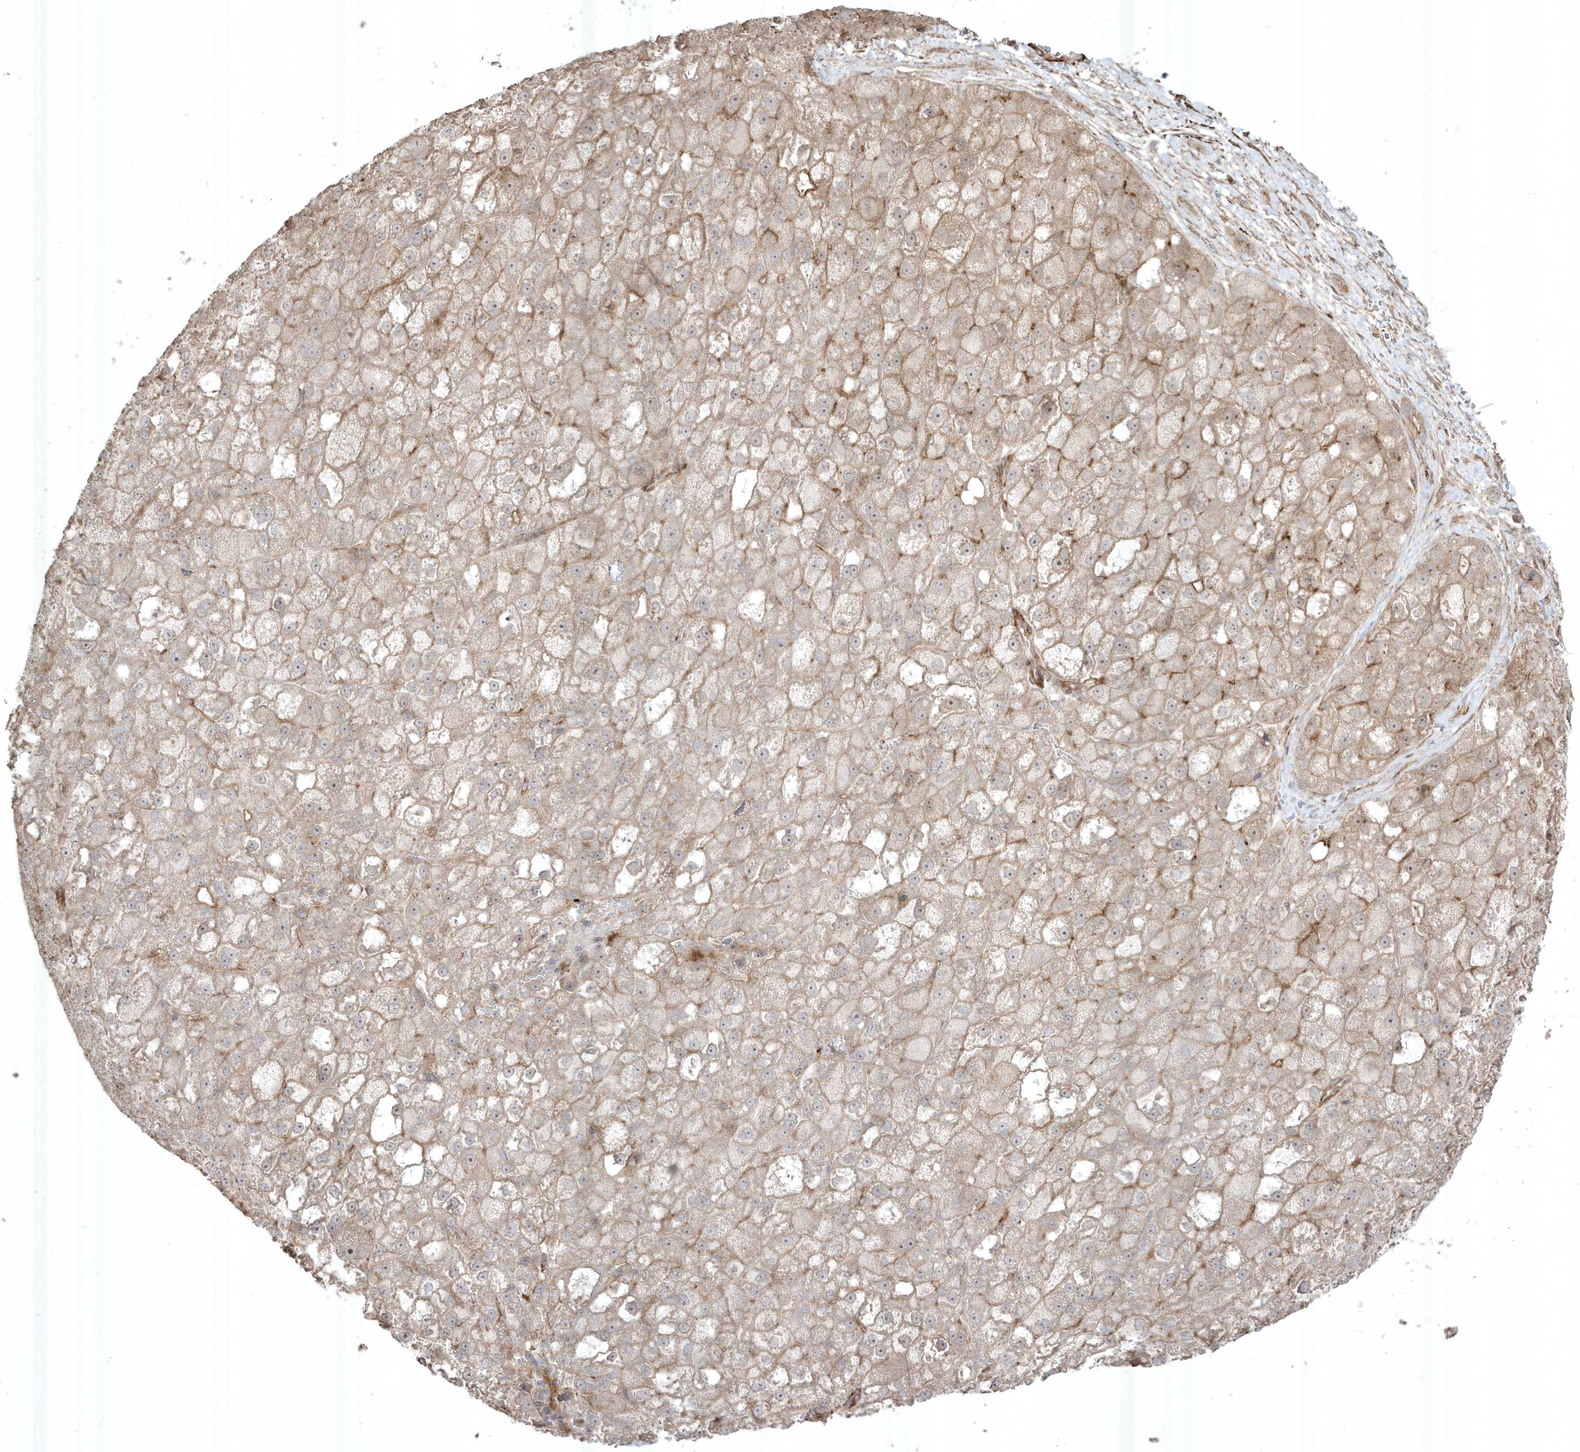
{"staining": {"intensity": "negative", "quantity": "none", "location": "none"}, "tissue": "liver cancer", "cell_type": "Tumor cells", "image_type": "cancer", "snomed": [{"axis": "morphology", "description": "Carcinoma, Hepatocellular, NOS"}, {"axis": "topography", "description": "Liver"}], "caption": "There is no significant expression in tumor cells of liver cancer (hepatocellular carcinoma).", "gene": "CETN3", "patient": {"sex": "male", "age": 57}}